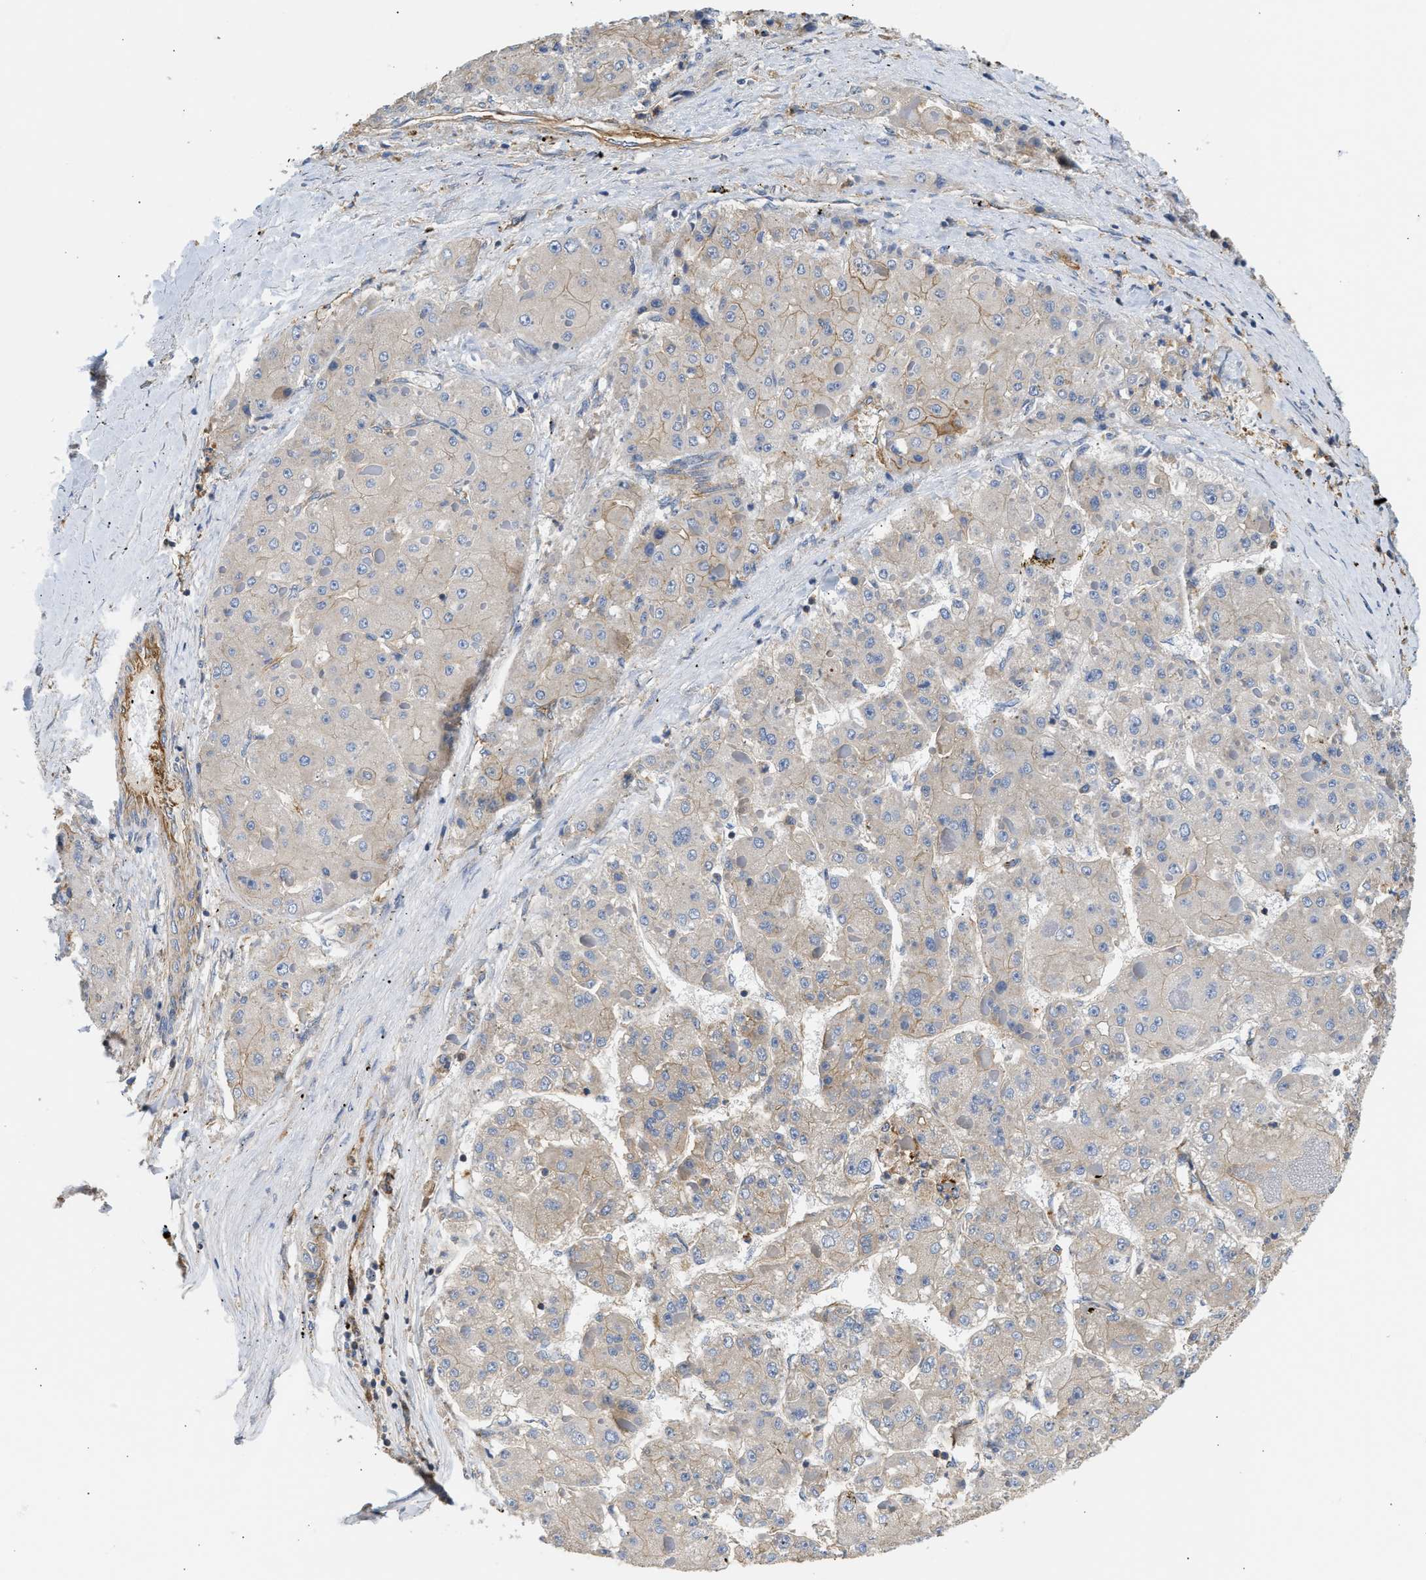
{"staining": {"intensity": "weak", "quantity": "<25%", "location": "cytoplasmic/membranous"}, "tissue": "liver cancer", "cell_type": "Tumor cells", "image_type": "cancer", "snomed": [{"axis": "morphology", "description": "Carcinoma, Hepatocellular, NOS"}, {"axis": "topography", "description": "Liver"}], "caption": "There is no significant positivity in tumor cells of liver cancer (hepatocellular carcinoma).", "gene": "SAMD9L", "patient": {"sex": "female", "age": 73}}